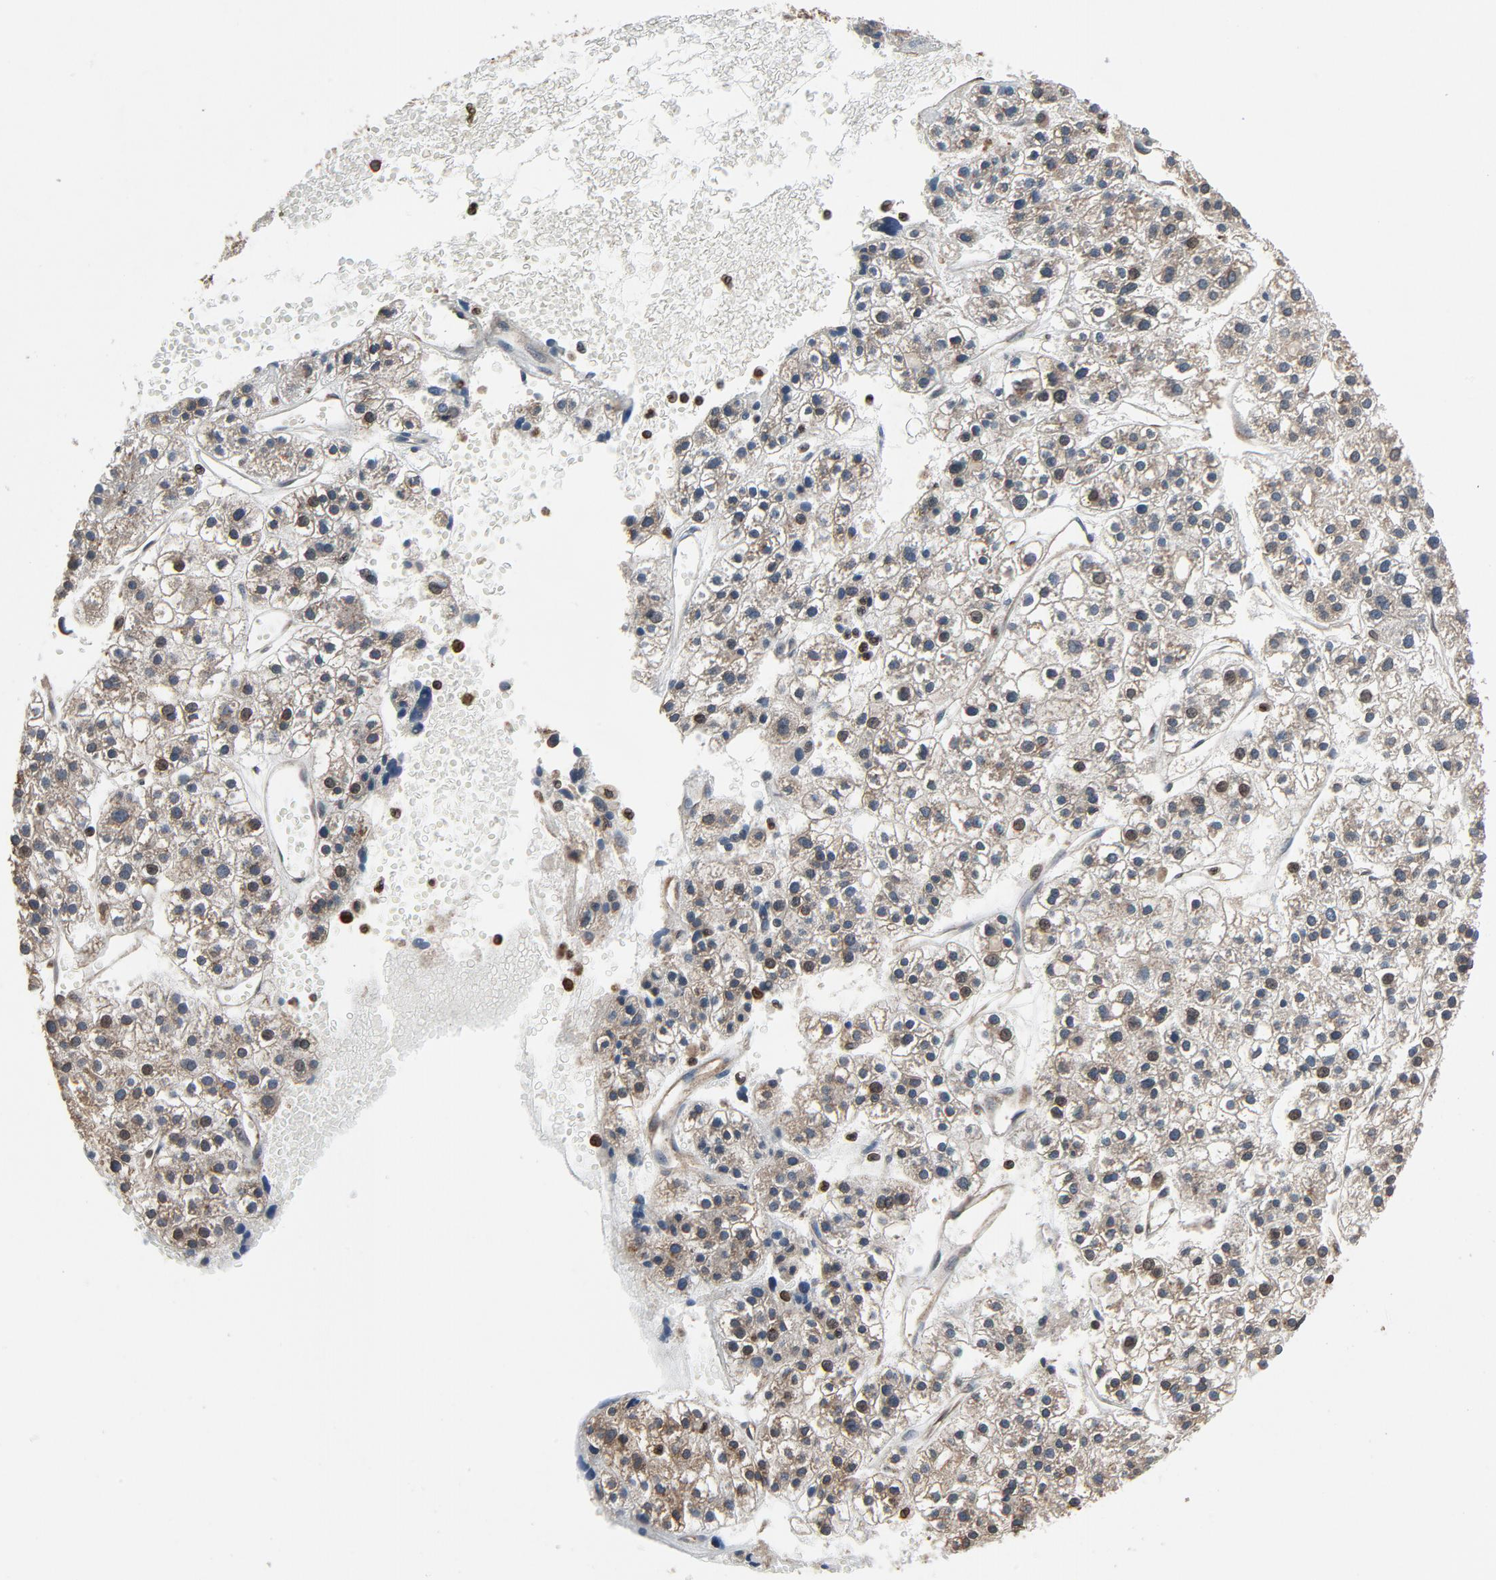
{"staining": {"intensity": "weak", "quantity": ">75%", "location": "cytoplasmic/membranous"}, "tissue": "liver cancer", "cell_type": "Tumor cells", "image_type": "cancer", "snomed": [{"axis": "morphology", "description": "Carcinoma, Hepatocellular, NOS"}, {"axis": "topography", "description": "Liver"}], "caption": "Brown immunohistochemical staining in human liver cancer displays weak cytoplasmic/membranous staining in about >75% of tumor cells.", "gene": "UBE2D1", "patient": {"sex": "female", "age": 85}}